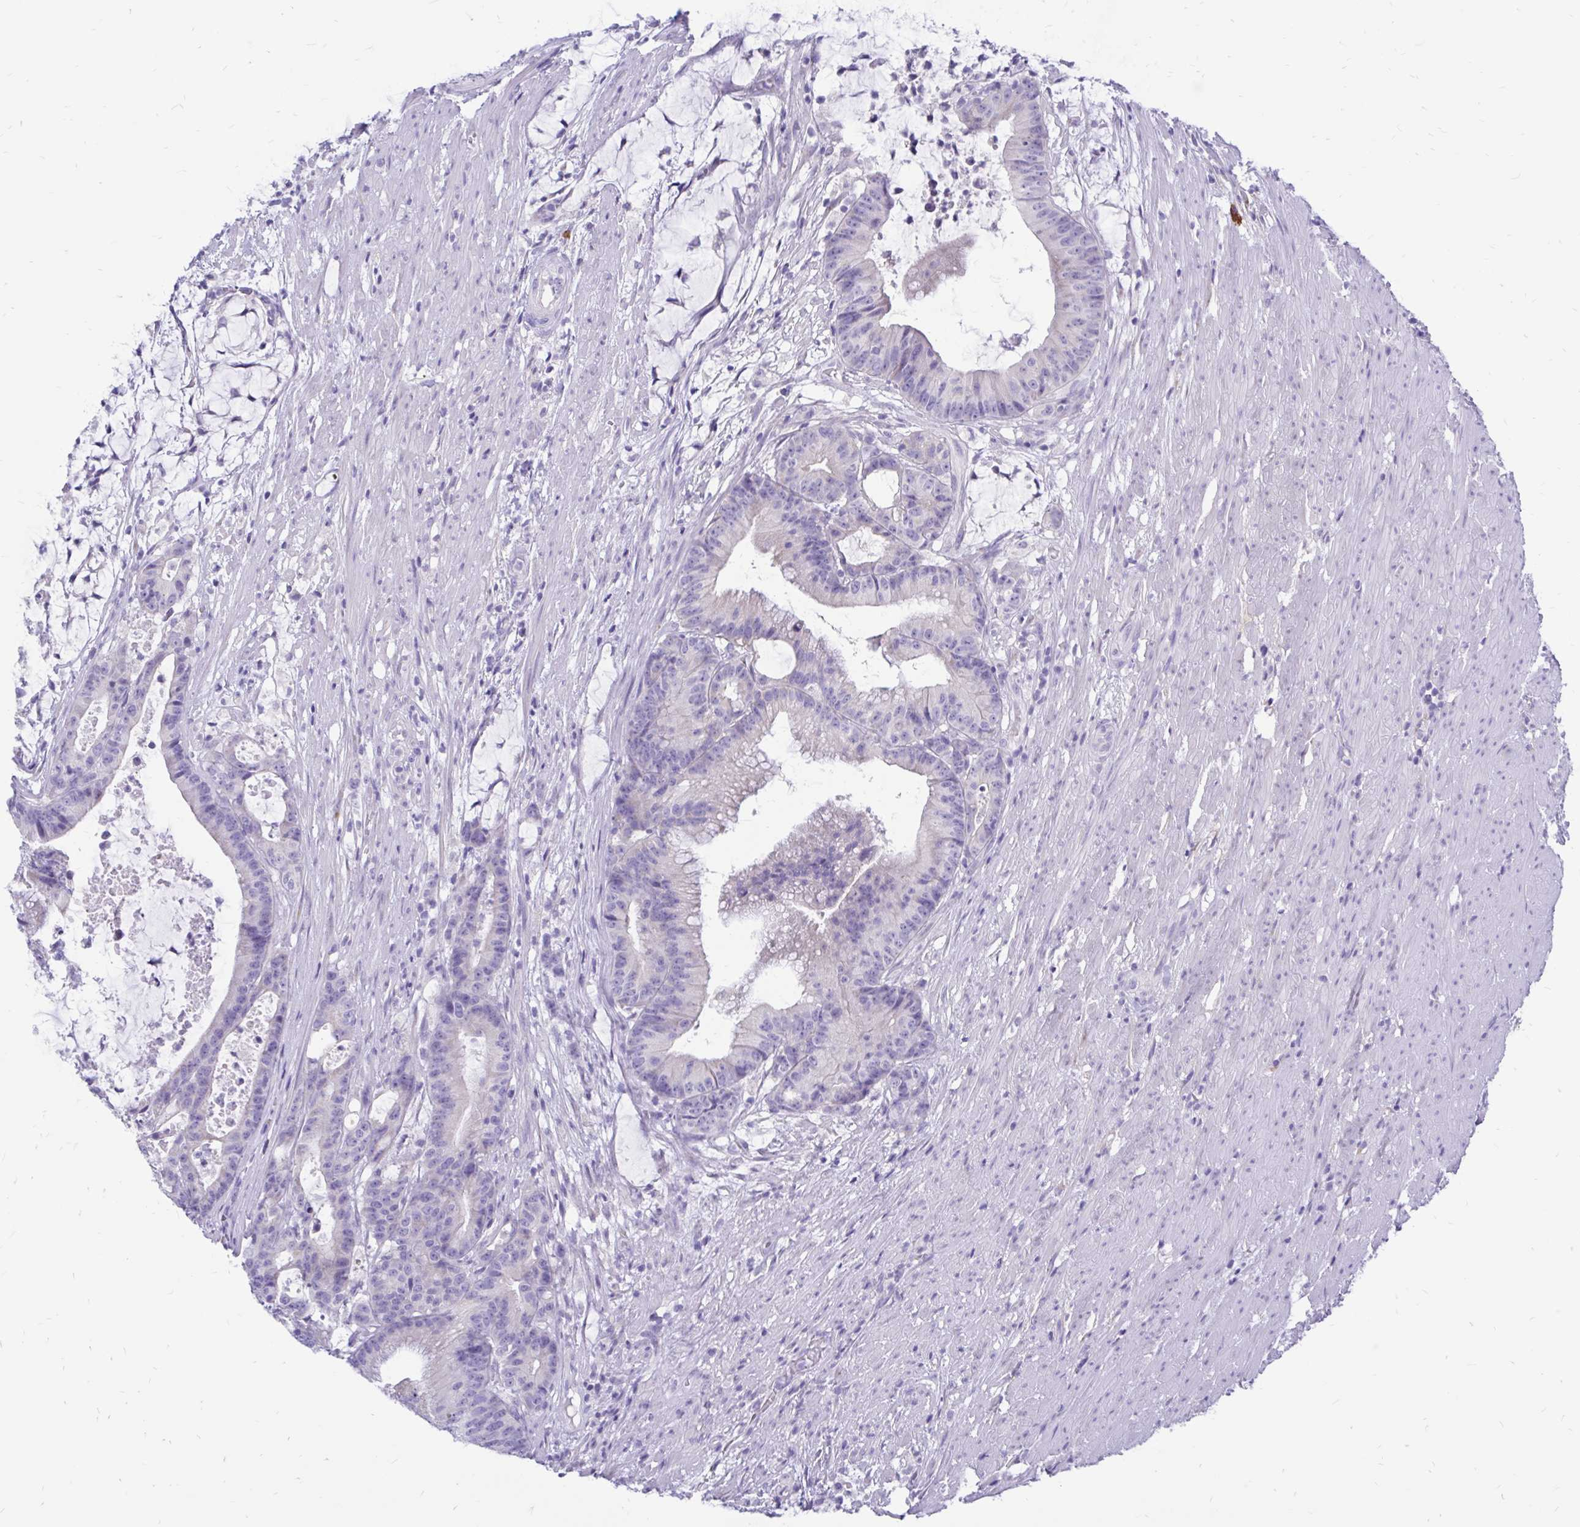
{"staining": {"intensity": "negative", "quantity": "none", "location": "none"}, "tissue": "colorectal cancer", "cell_type": "Tumor cells", "image_type": "cancer", "snomed": [{"axis": "morphology", "description": "Adenocarcinoma, NOS"}, {"axis": "topography", "description": "Colon"}], "caption": "High power microscopy micrograph of an immunohistochemistry image of colorectal cancer, revealing no significant staining in tumor cells.", "gene": "IGSF5", "patient": {"sex": "female", "age": 78}}